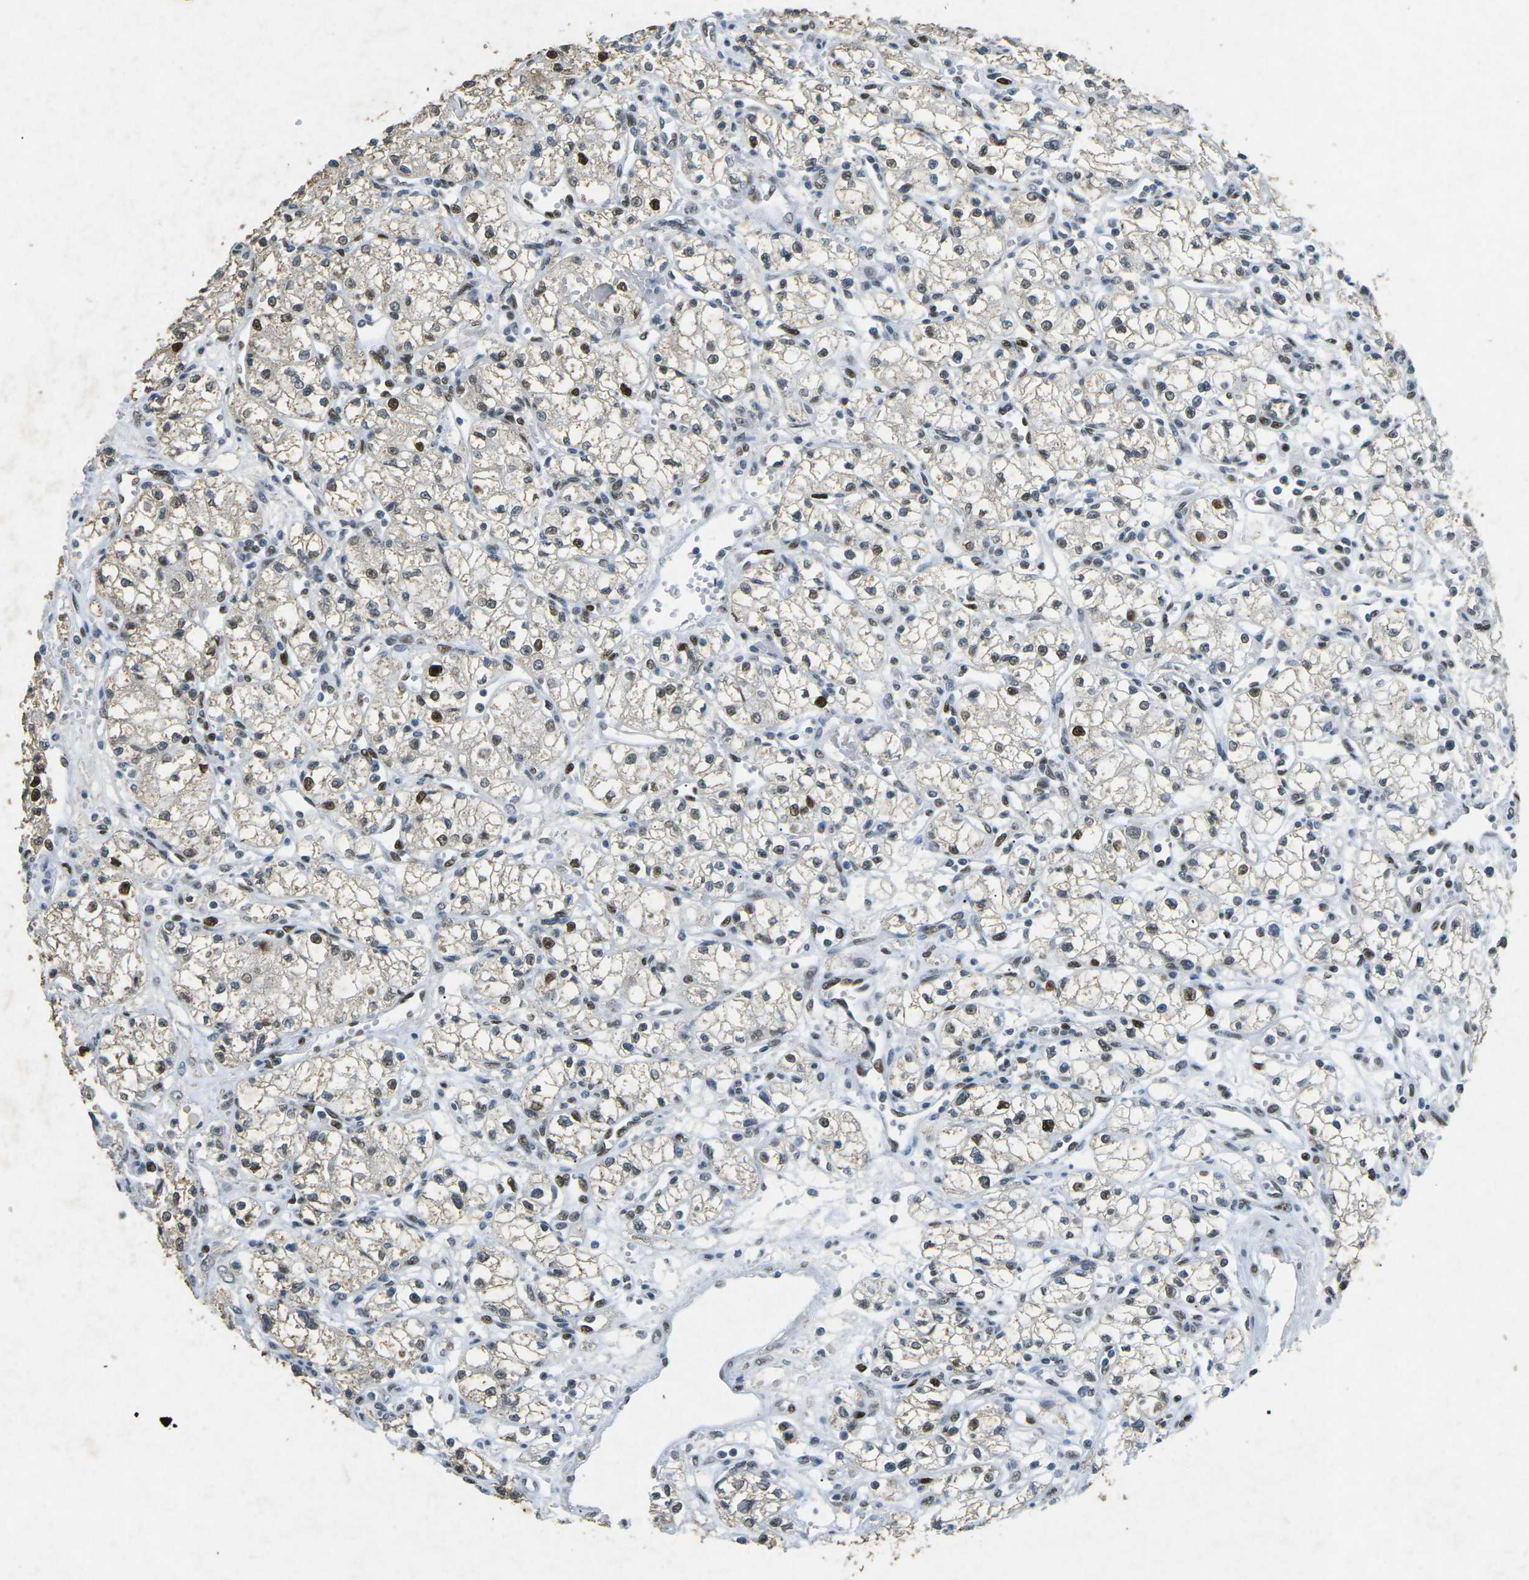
{"staining": {"intensity": "moderate", "quantity": ">75%", "location": "nuclear"}, "tissue": "renal cancer", "cell_type": "Tumor cells", "image_type": "cancer", "snomed": [{"axis": "morphology", "description": "Normal tissue, NOS"}, {"axis": "morphology", "description": "Adenocarcinoma, NOS"}, {"axis": "topography", "description": "Kidney"}], "caption": "Protein staining displays moderate nuclear expression in about >75% of tumor cells in adenocarcinoma (renal). The staining was performed using DAB to visualize the protein expression in brown, while the nuclei were stained in blue with hematoxylin (Magnification: 20x).", "gene": "RB1", "patient": {"sex": "male", "age": 59}}